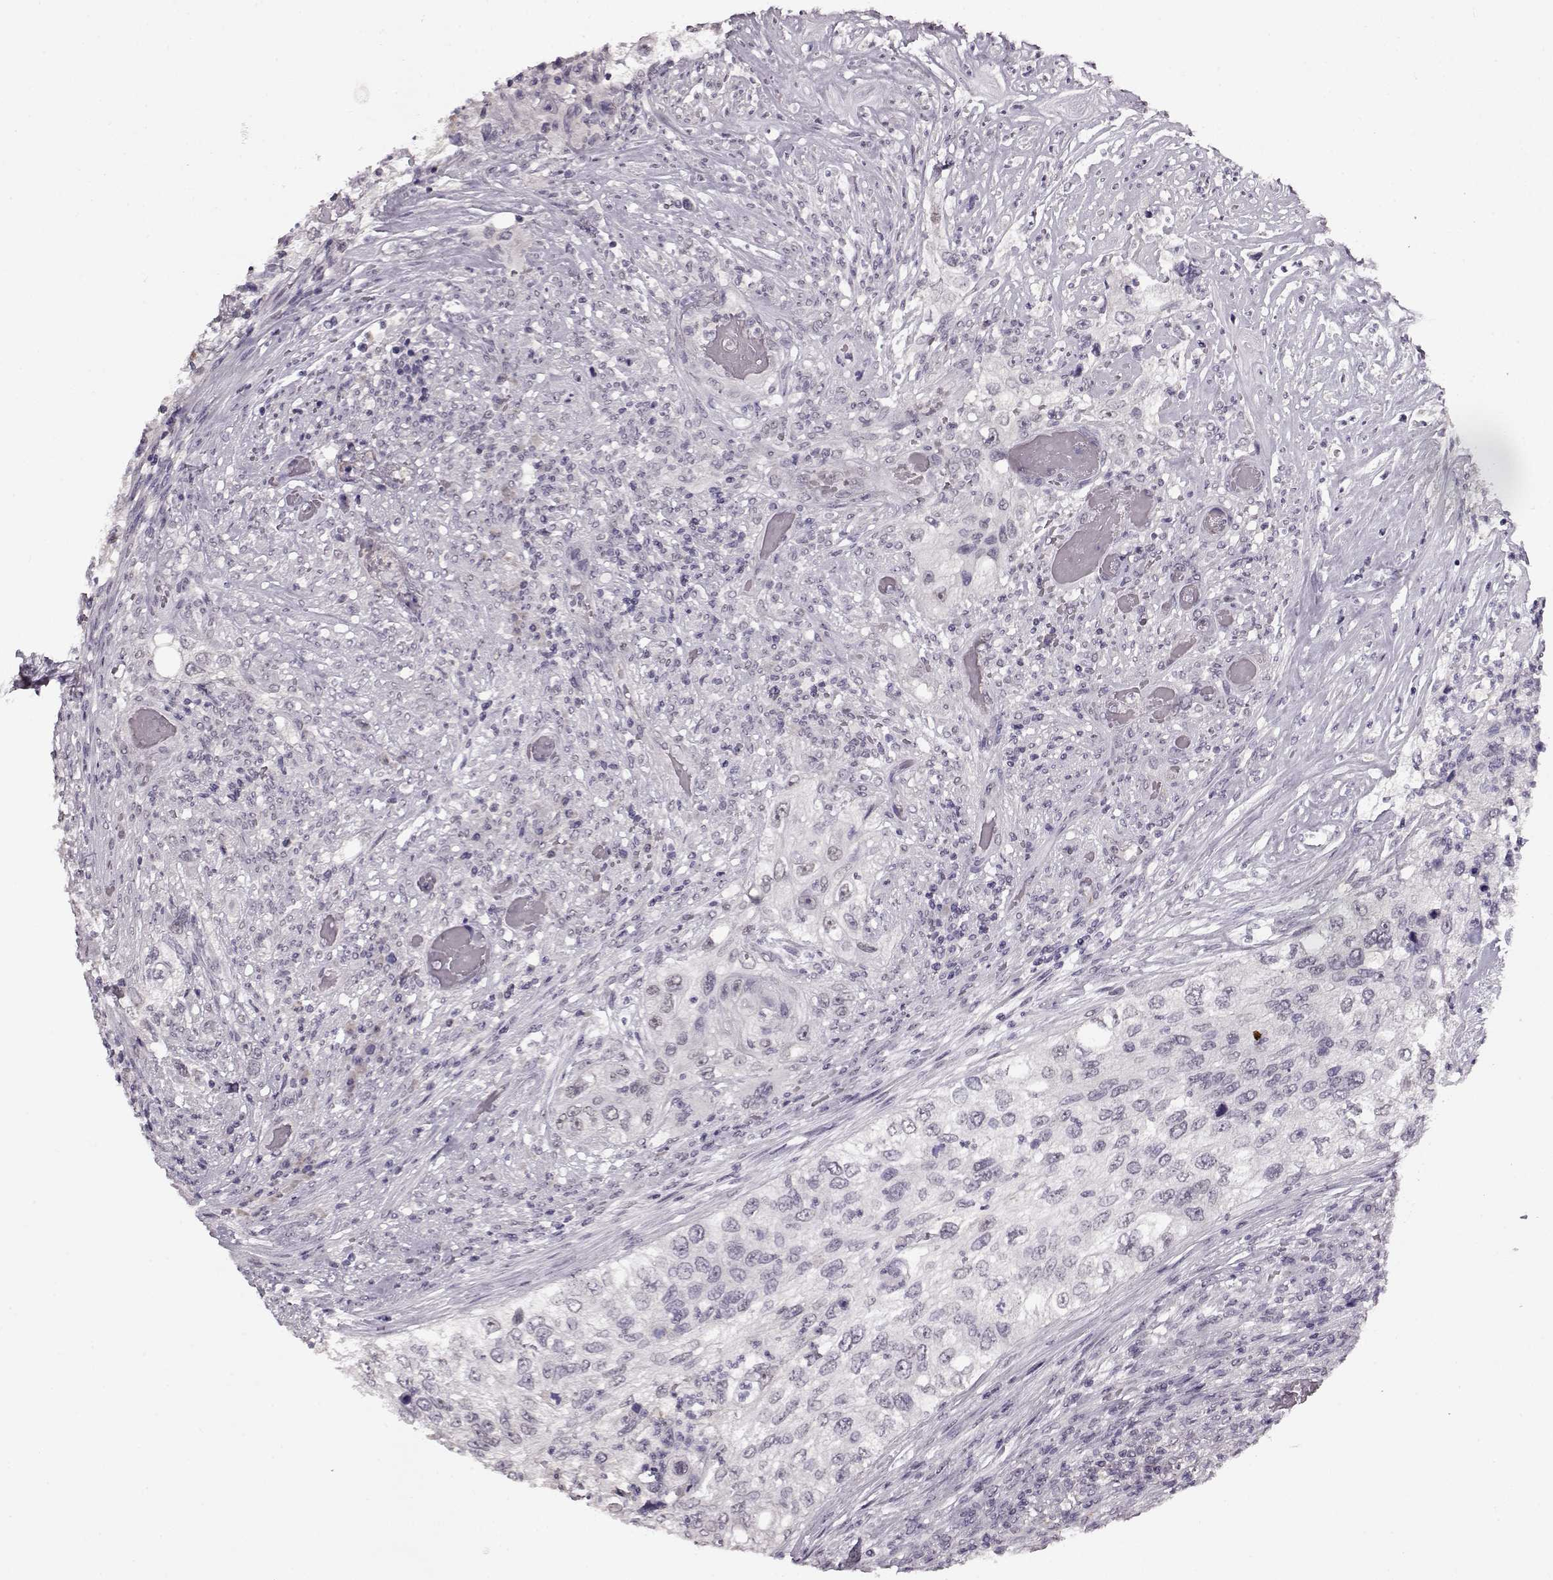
{"staining": {"intensity": "weak", "quantity": "<25%", "location": "nuclear"}, "tissue": "urothelial cancer", "cell_type": "Tumor cells", "image_type": "cancer", "snomed": [{"axis": "morphology", "description": "Urothelial carcinoma, High grade"}, {"axis": "topography", "description": "Urinary bladder"}], "caption": "High power microscopy image of an IHC photomicrograph of urothelial cancer, revealing no significant staining in tumor cells.", "gene": "RP1L1", "patient": {"sex": "female", "age": 60}}